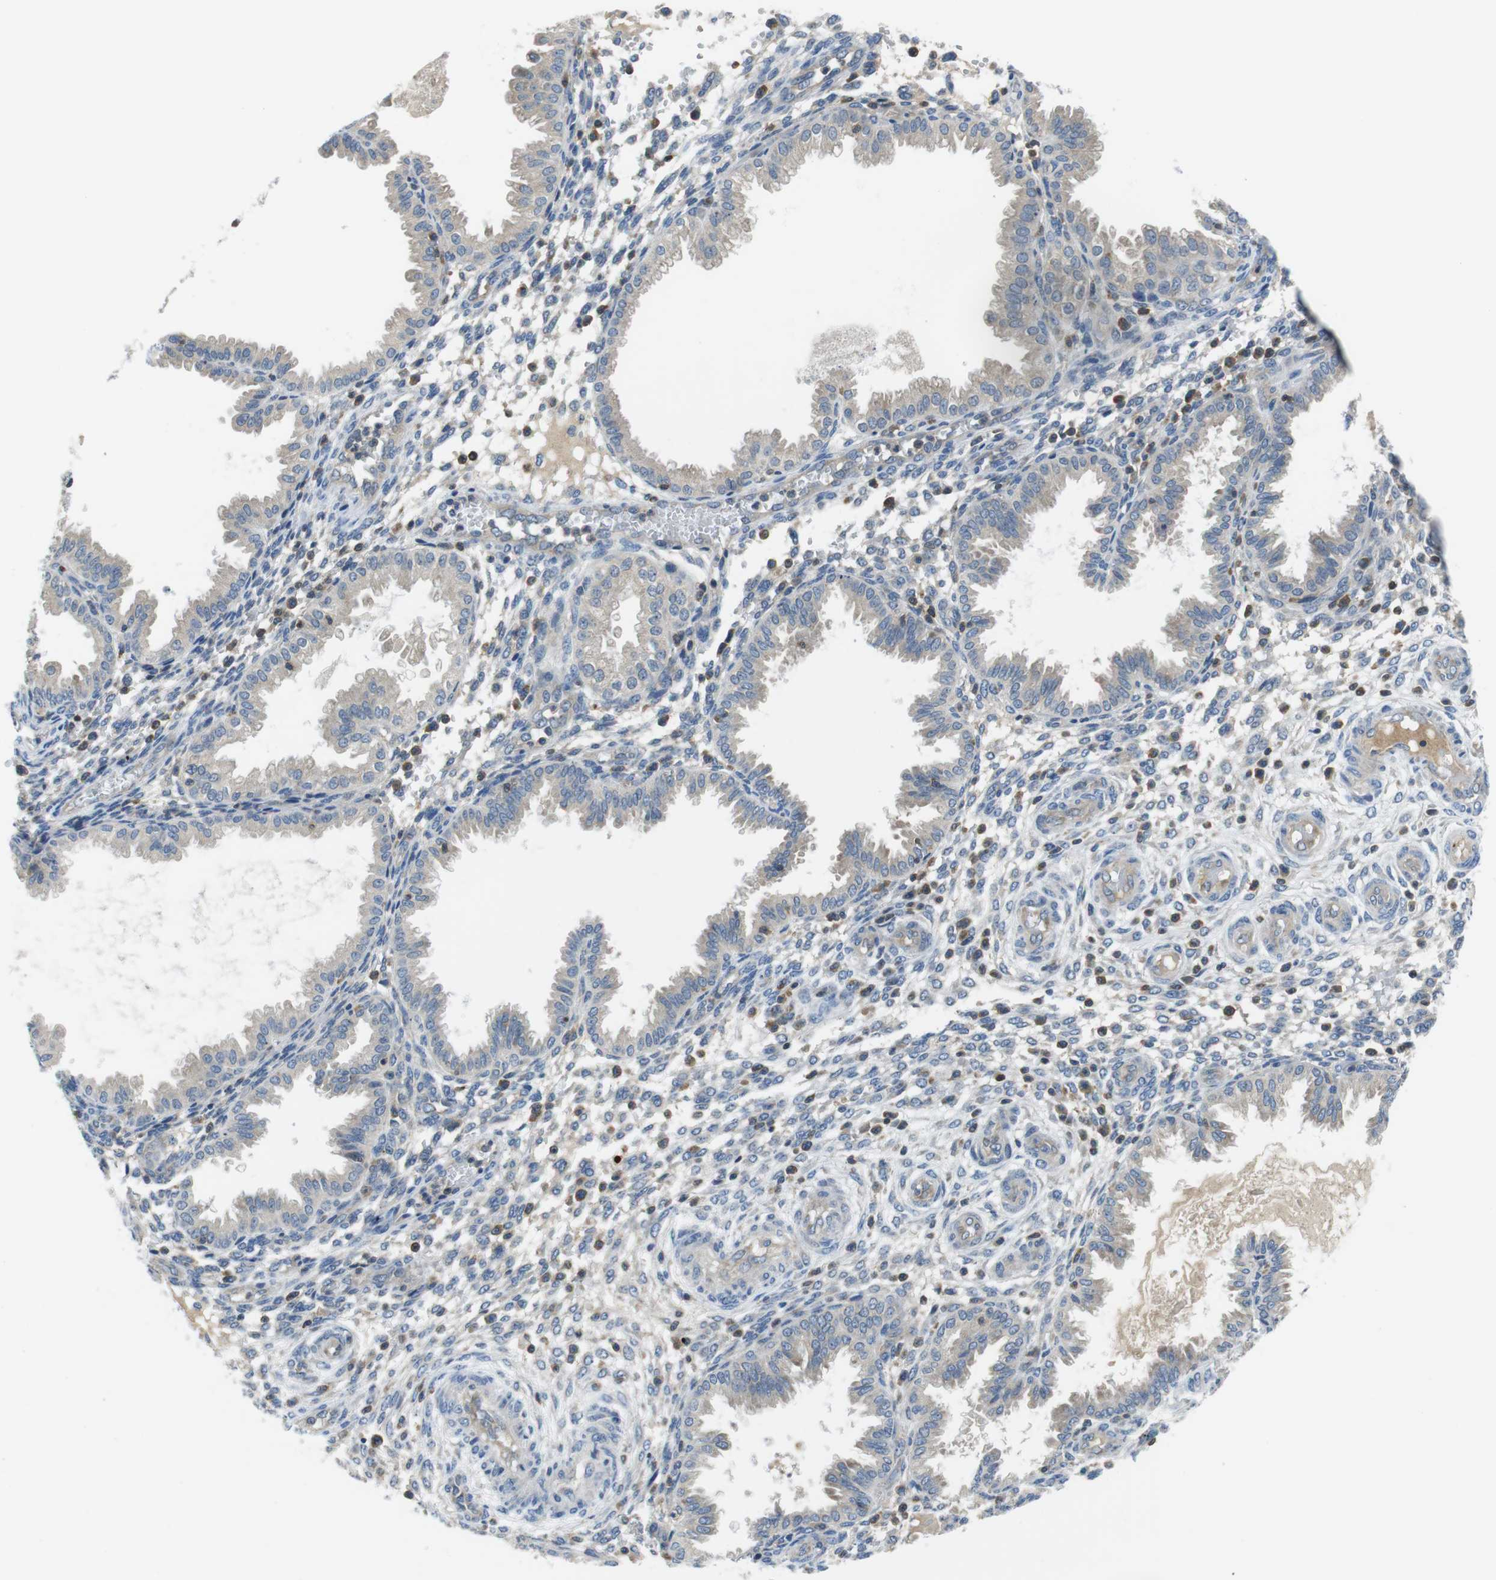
{"staining": {"intensity": "negative", "quantity": "none", "location": "none"}, "tissue": "endometrium", "cell_type": "Cells in endometrial stroma", "image_type": "normal", "snomed": [{"axis": "morphology", "description": "Normal tissue, NOS"}, {"axis": "topography", "description": "Endometrium"}], "caption": "IHC image of benign endometrium: human endometrium stained with DAB displays no significant protein positivity in cells in endometrial stroma. (DAB (3,3'-diaminobenzidine) immunohistochemistry (IHC) visualized using brightfield microscopy, high magnification).", "gene": "PIK3CD", "patient": {"sex": "female", "age": 33}}